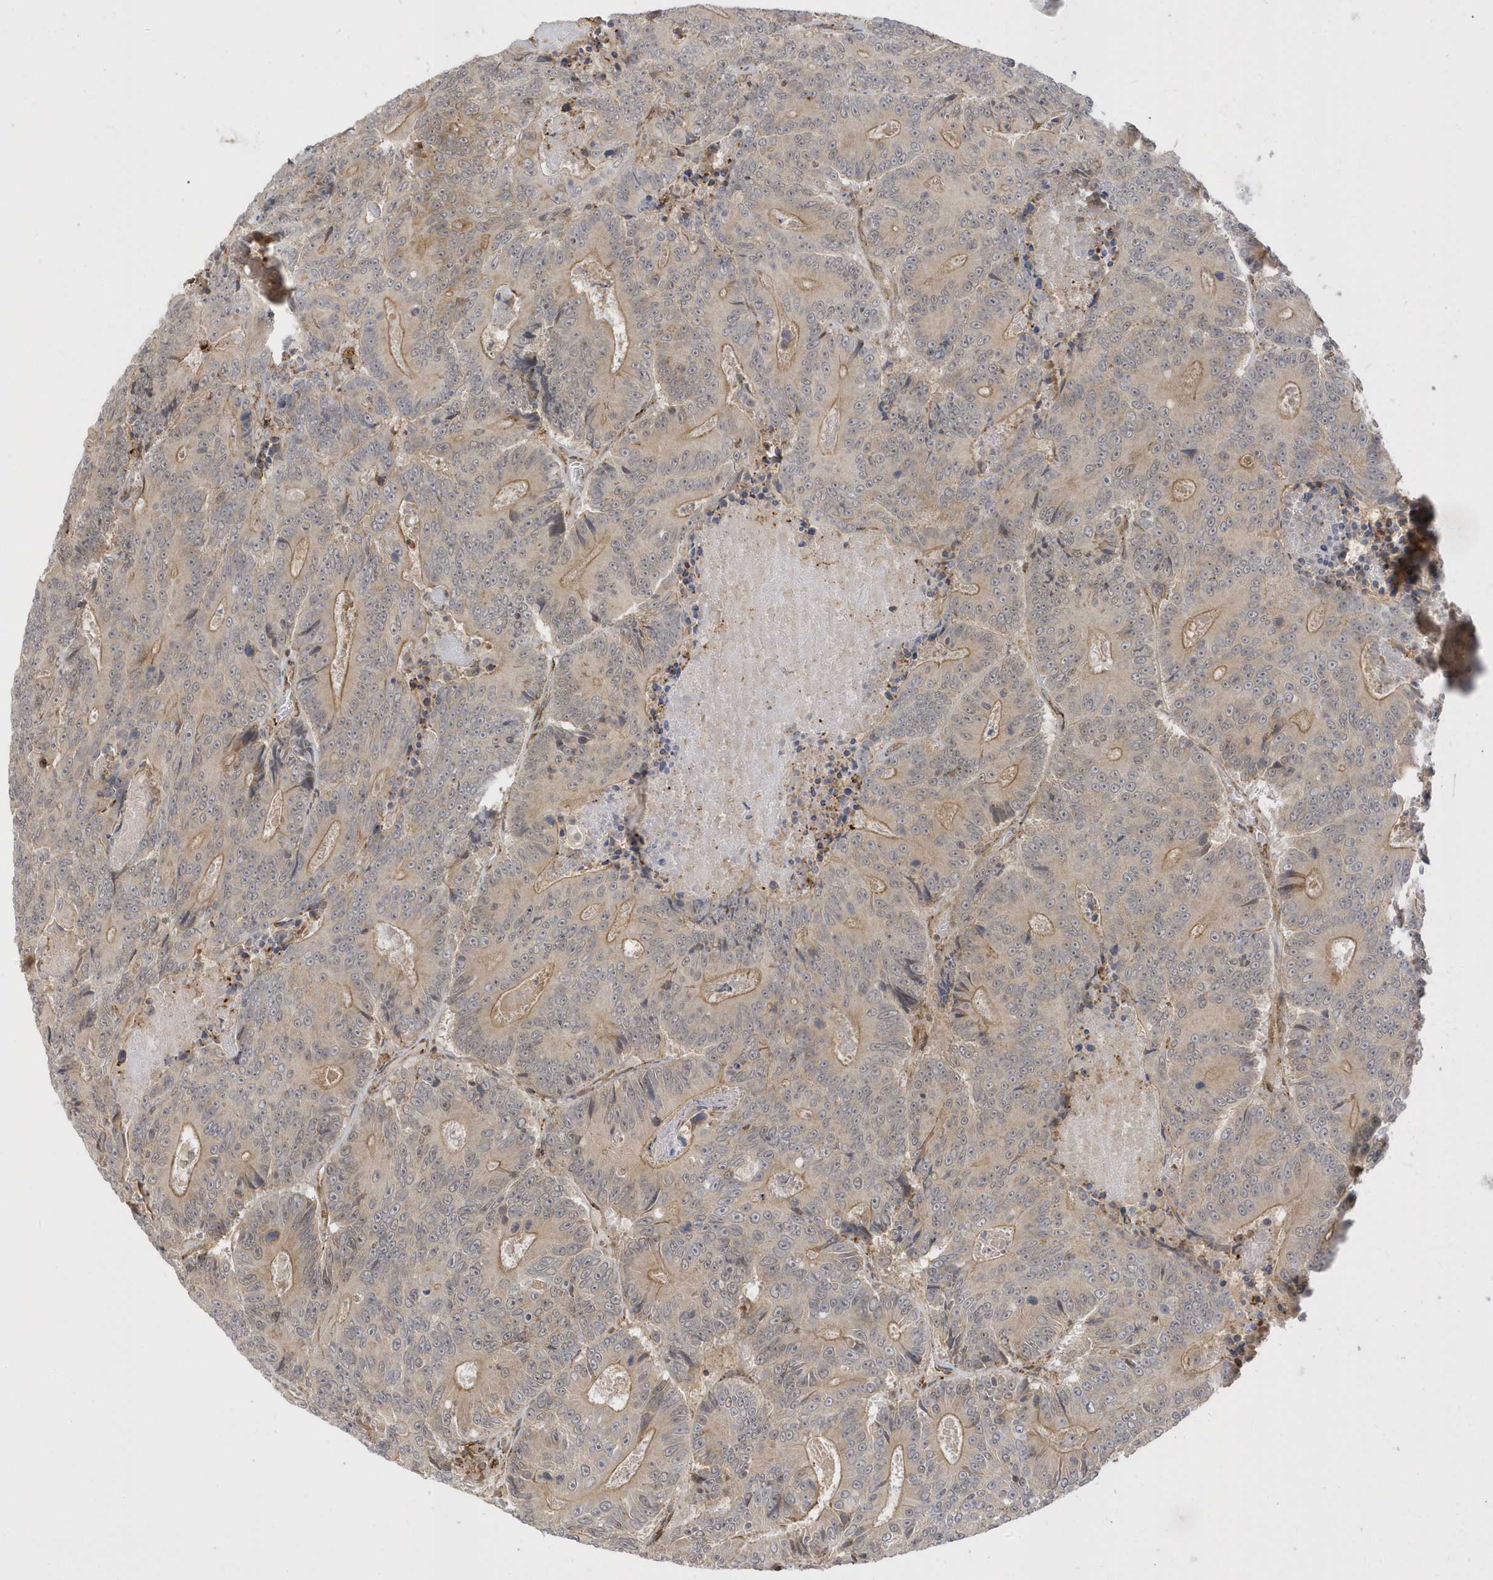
{"staining": {"intensity": "moderate", "quantity": "<25%", "location": "cytoplasmic/membranous"}, "tissue": "colorectal cancer", "cell_type": "Tumor cells", "image_type": "cancer", "snomed": [{"axis": "morphology", "description": "Adenocarcinoma, NOS"}, {"axis": "topography", "description": "Colon"}], "caption": "Tumor cells show moderate cytoplasmic/membranous staining in approximately <25% of cells in colorectal cancer. The protein of interest is shown in brown color, while the nuclei are stained blue.", "gene": "METTL21A", "patient": {"sex": "male", "age": 83}}